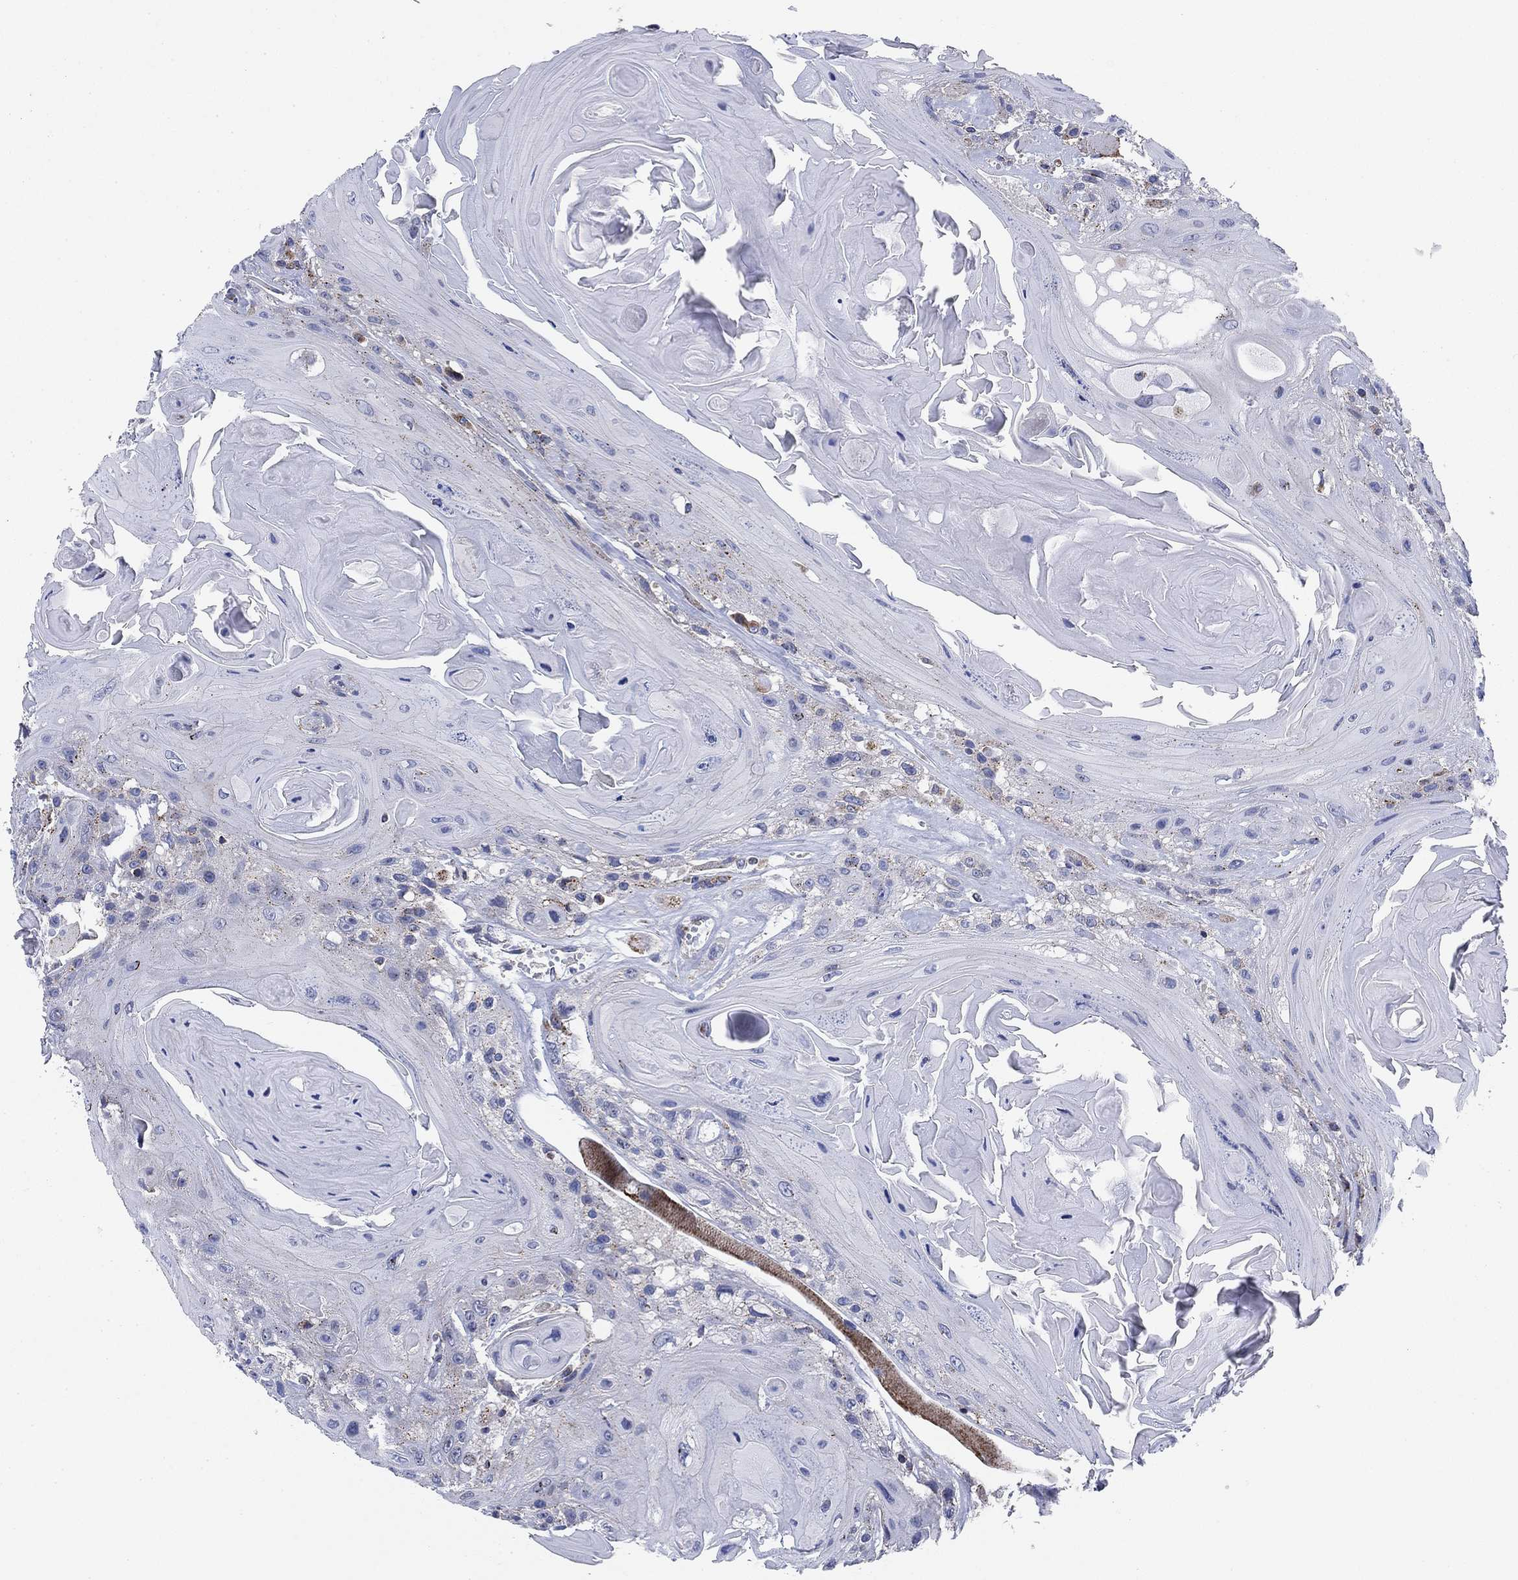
{"staining": {"intensity": "negative", "quantity": "none", "location": "none"}, "tissue": "head and neck cancer", "cell_type": "Tumor cells", "image_type": "cancer", "snomed": [{"axis": "morphology", "description": "Squamous cell carcinoma, NOS"}, {"axis": "topography", "description": "Head-Neck"}], "caption": "DAB (3,3'-diaminobenzidine) immunohistochemical staining of squamous cell carcinoma (head and neck) shows no significant positivity in tumor cells. (DAB (3,3'-diaminobenzidine) immunohistochemistry (IHC) visualized using brightfield microscopy, high magnification).", "gene": "NACAD", "patient": {"sex": "female", "age": 59}}